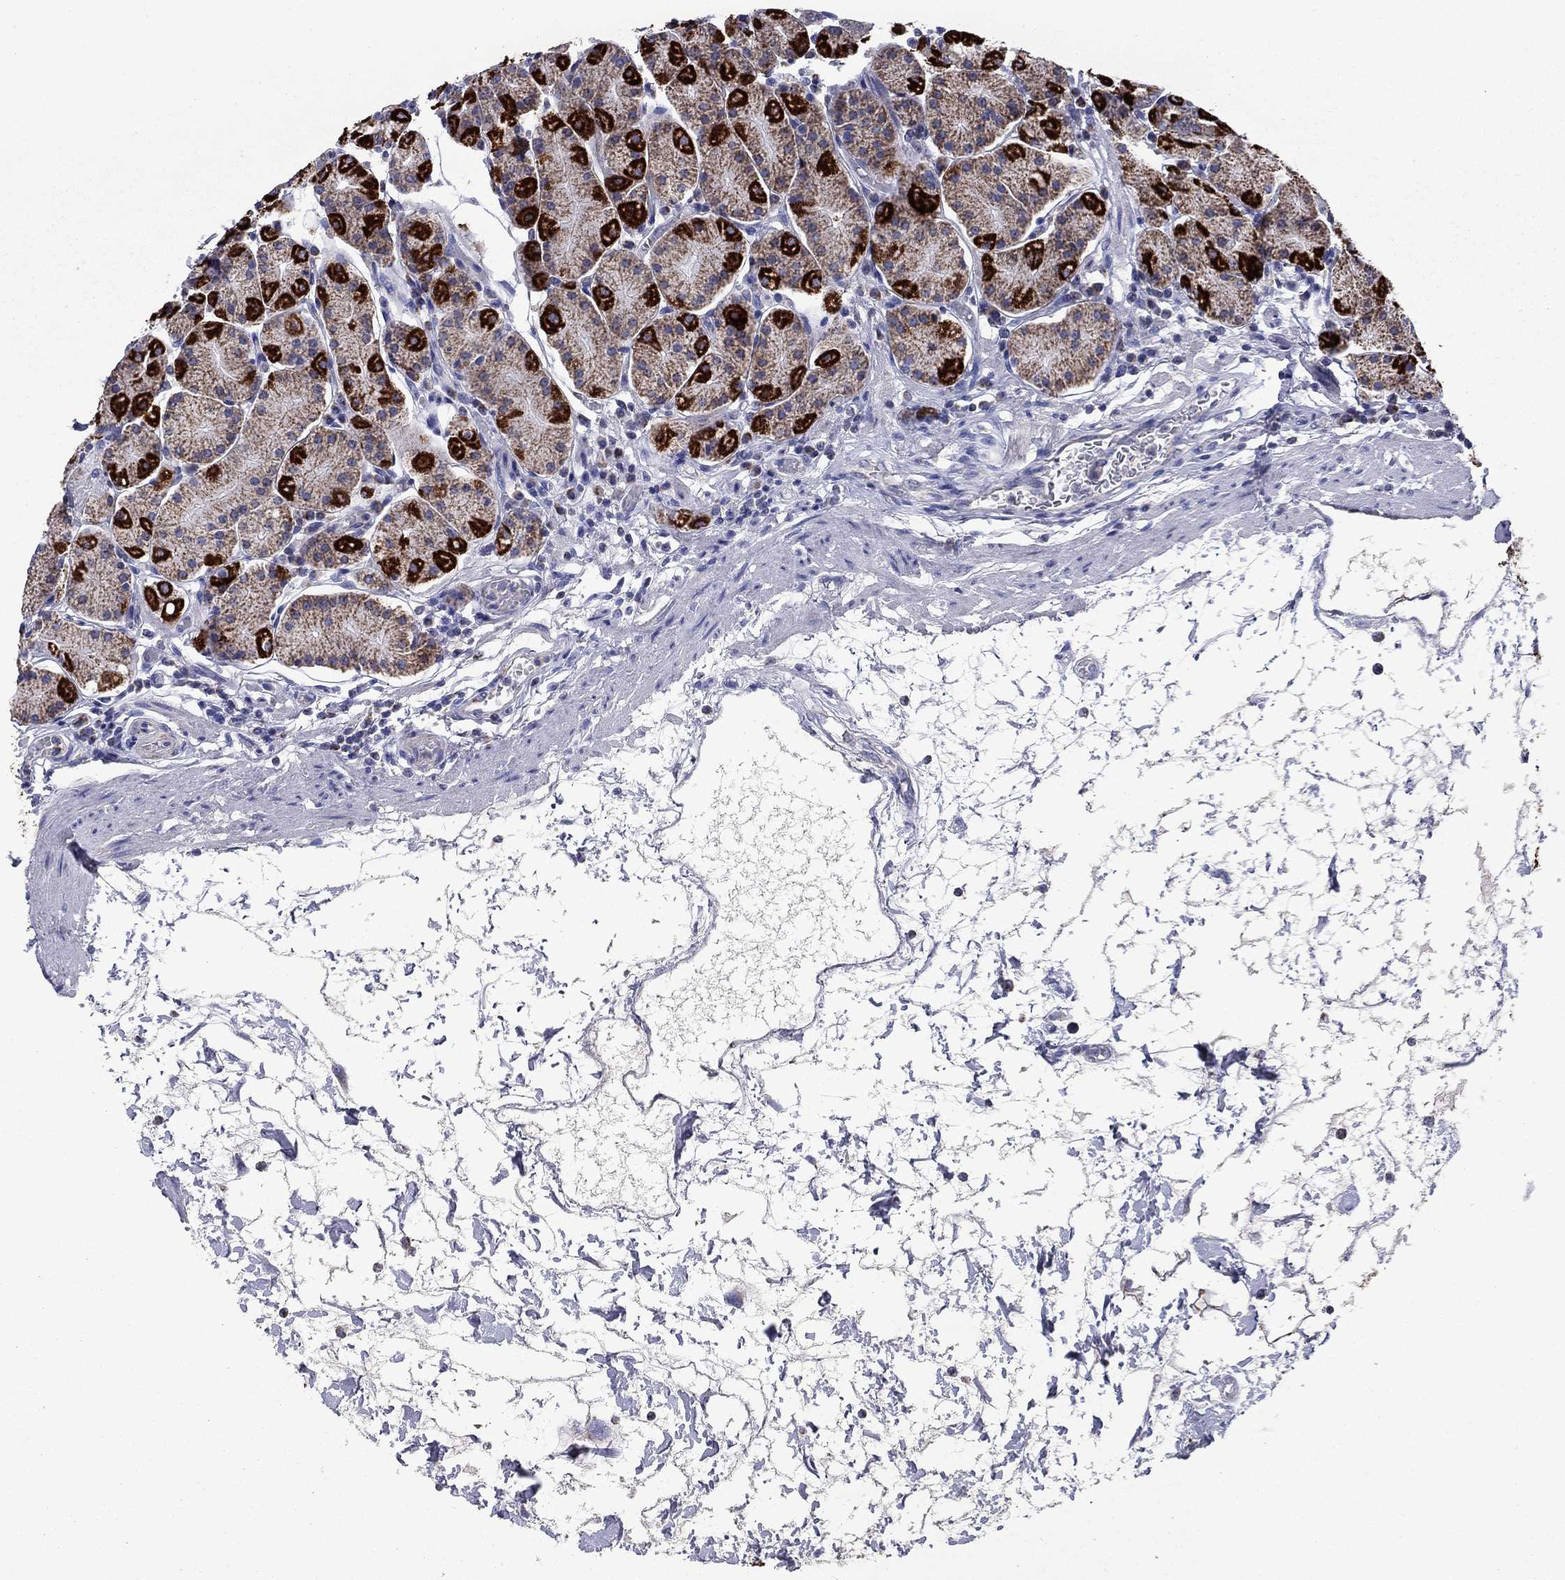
{"staining": {"intensity": "strong", "quantity": "25%-75%", "location": "cytoplasmic/membranous"}, "tissue": "stomach", "cell_type": "Glandular cells", "image_type": "normal", "snomed": [{"axis": "morphology", "description": "Normal tissue, NOS"}, {"axis": "topography", "description": "Stomach"}], "caption": "An image showing strong cytoplasmic/membranous expression in approximately 25%-75% of glandular cells in normal stomach, as visualized by brown immunohistochemical staining.", "gene": "NDUFA4L2", "patient": {"sex": "male", "age": 54}}